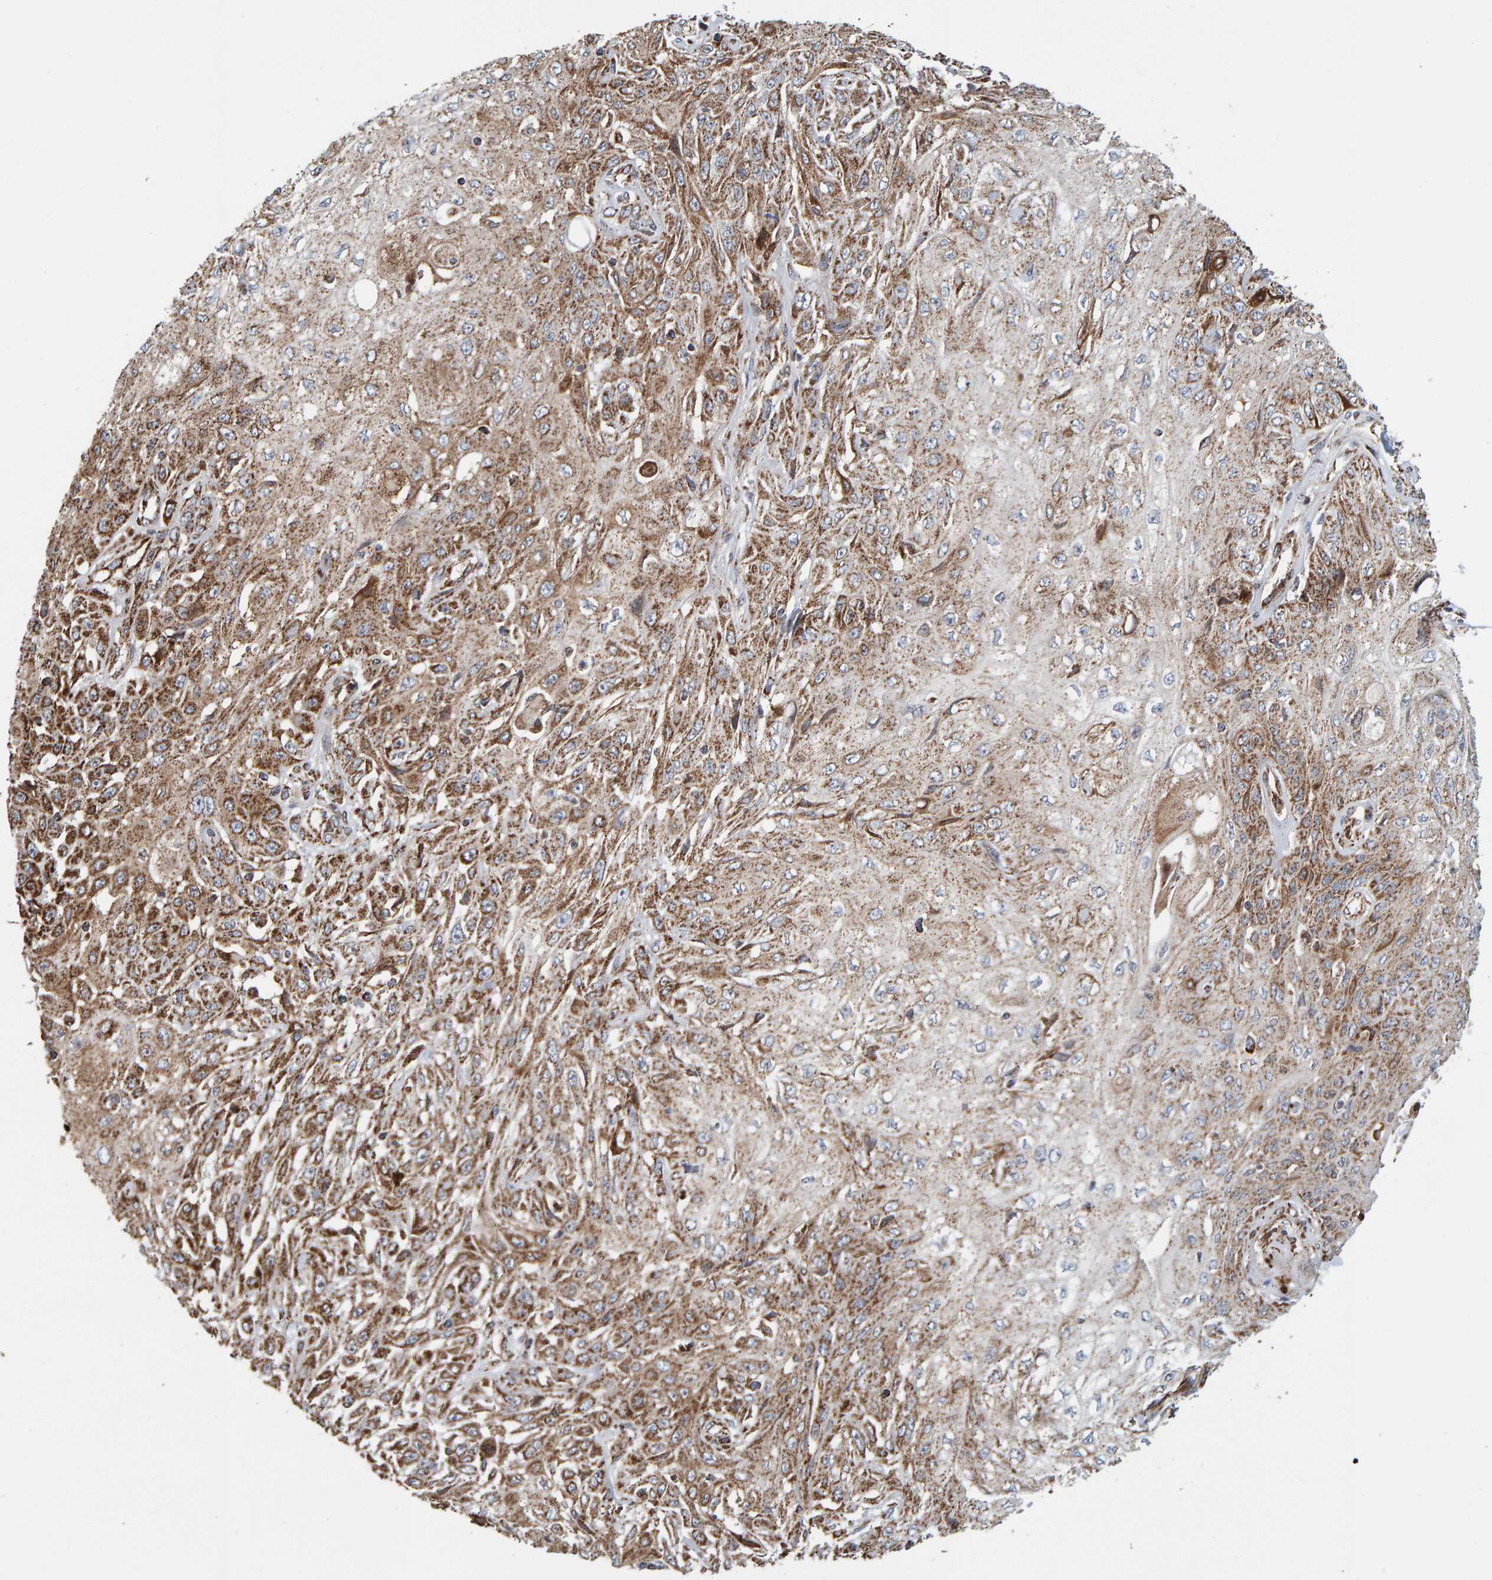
{"staining": {"intensity": "moderate", "quantity": ">75%", "location": "cytoplasmic/membranous"}, "tissue": "skin cancer", "cell_type": "Tumor cells", "image_type": "cancer", "snomed": [{"axis": "morphology", "description": "Squamous cell carcinoma, NOS"}, {"axis": "morphology", "description": "Squamous cell carcinoma, metastatic, NOS"}, {"axis": "topography", "description": "Skin"}, {"axis": "topography", "description": "Lymph node"}], "caption": "Human skin metastatic squamous cell carcinoma stained with a brown dye demonstrates moderate cytoplasmic/membranous positive positivity in about >75% of tumor cells.", "gene": "MRPL45", "patient": {"sex": "male", "age": 75}}